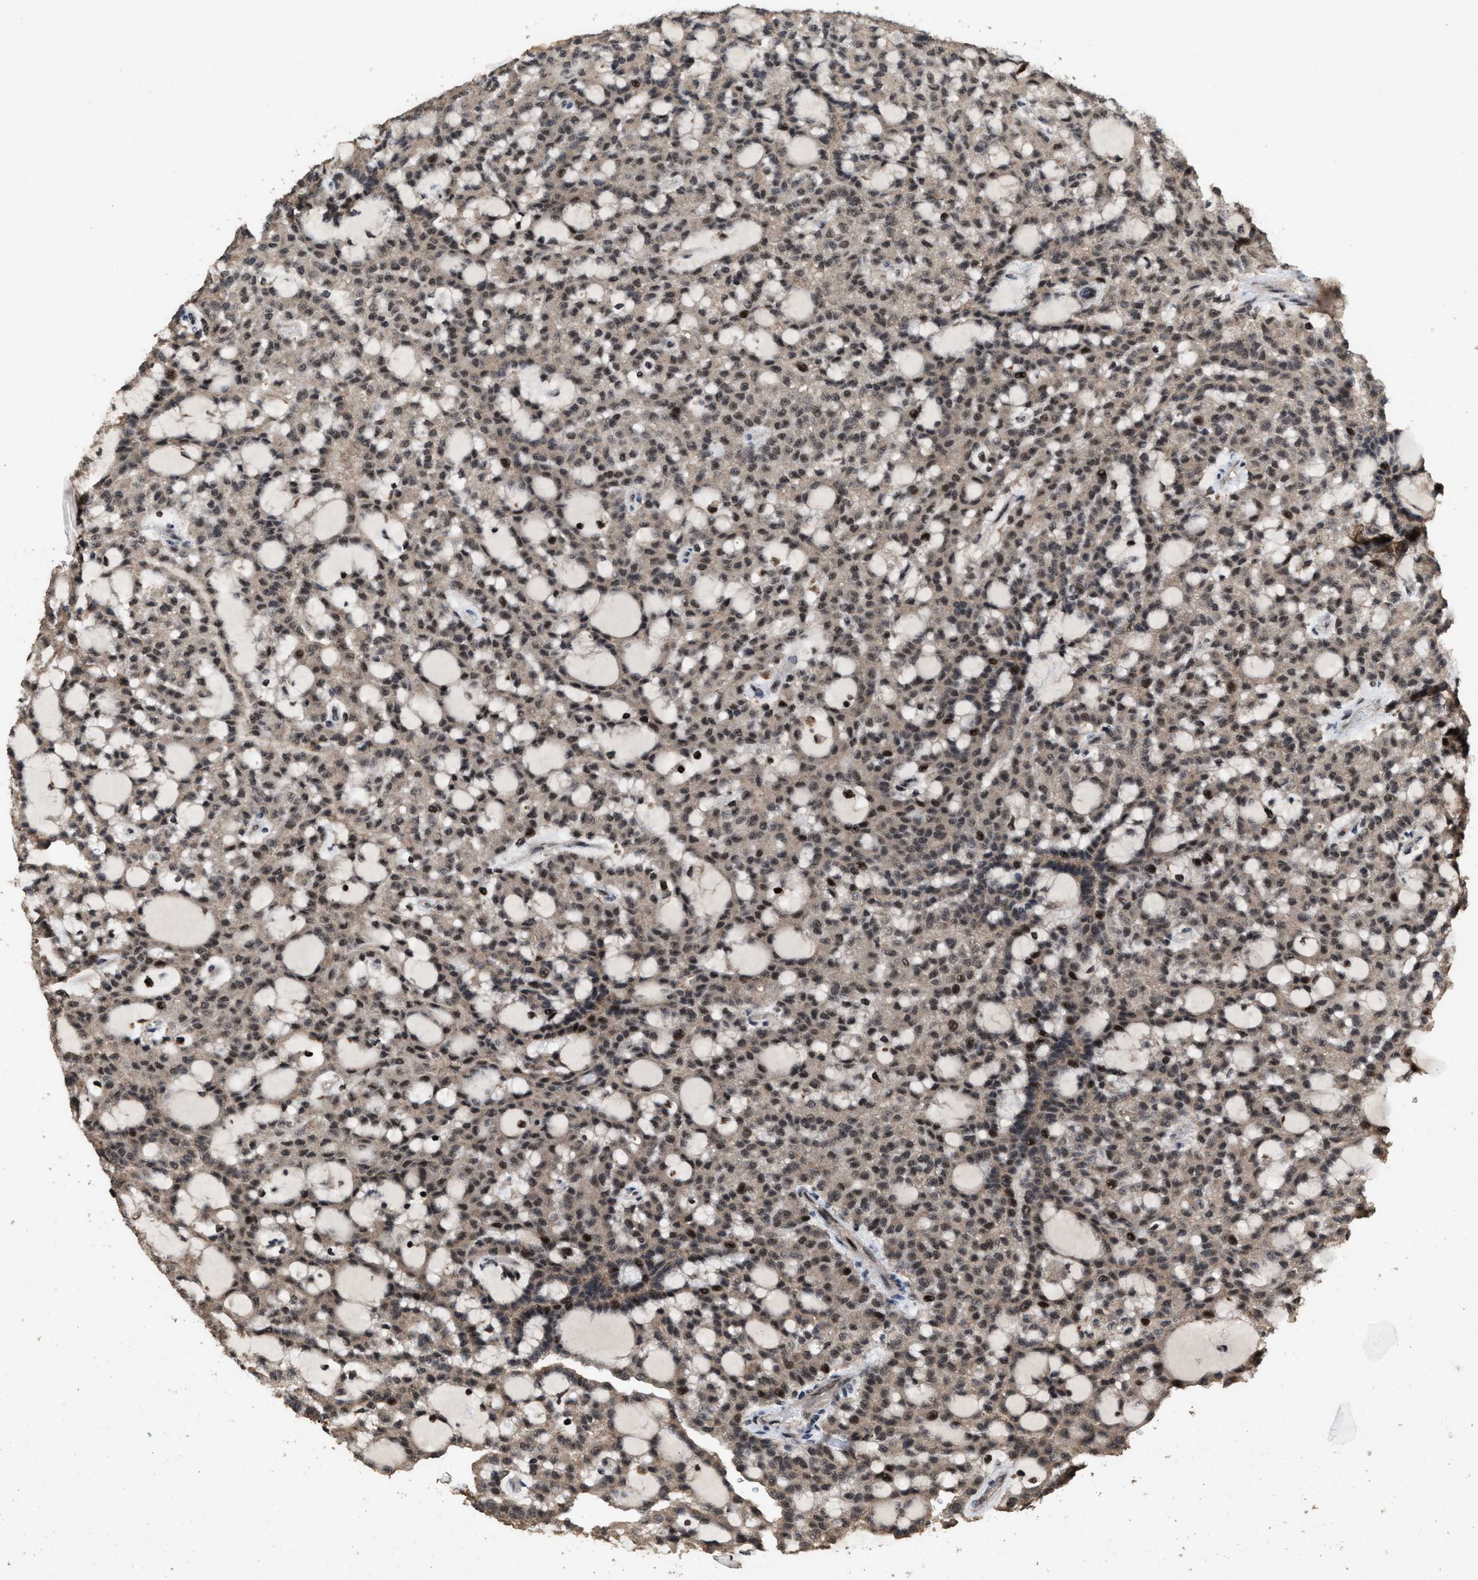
{"staining": {"intensity": "weak", "quantity": ">75%", "location": "cytoplasmic/membranous,nuclear"}, "tissue": "renal cancer", "cell_type": "Tumor cells", "image_type": "cancer", "snomed": [{"axis": "morphology", "description": "Adenocarcinoma, NOS"}, {"axis": "topography", "description": "Kidney"}], "caption": "The image reveals staining of renal cancer, revealing weak cytoplasmic/membranous and nuclear protein positivity (brown color) within tumor cells. Ihc stains the protein of interest in brown and the nuclei are stained blue.", "gene": "HAUS6", "patient": {"sex": "male", "age": 63}}